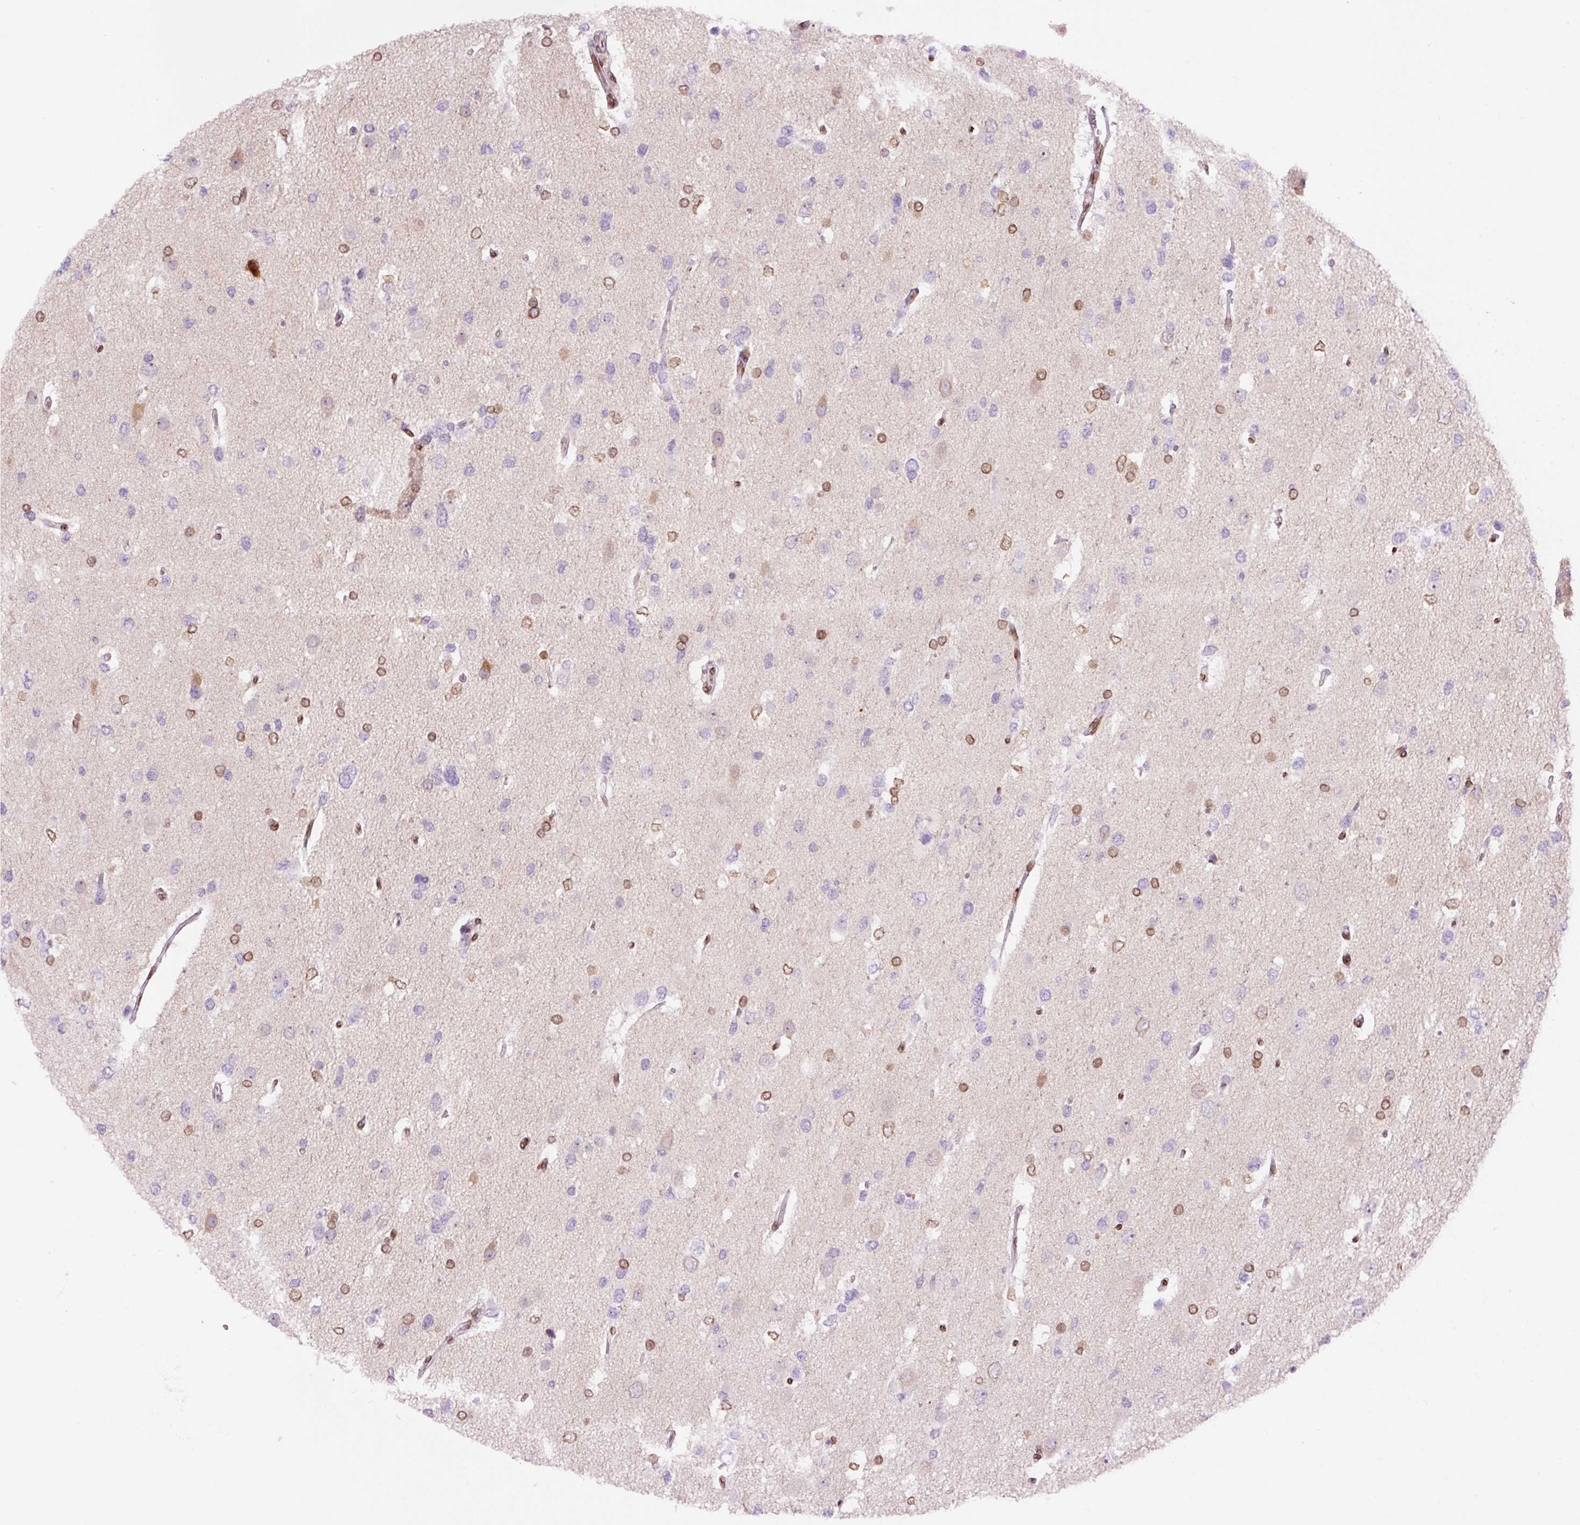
{"staining": {"intensity": "moderate", "quantity": "<25%", "location": "cytoplasmic/membranous,nuclear"}, "tissue": "glioma", "cell_type": "Tumor cells", "image_type": "cancer", "snomed": [{"axis": "morphology", "description": "Glioma, malignant, High grade"}, {"axis": "topography", "description": "Brain"}], "caption": "Immunohistochemistry (DAB) staining of human malignant glioma (high-grade) exhibits moderate cytoplasmic/membranous and nuclear protein positivity in about <25% of tumor cells.", "gene": "ZNF224", "patient": {"sex": "male", "age": 53}}